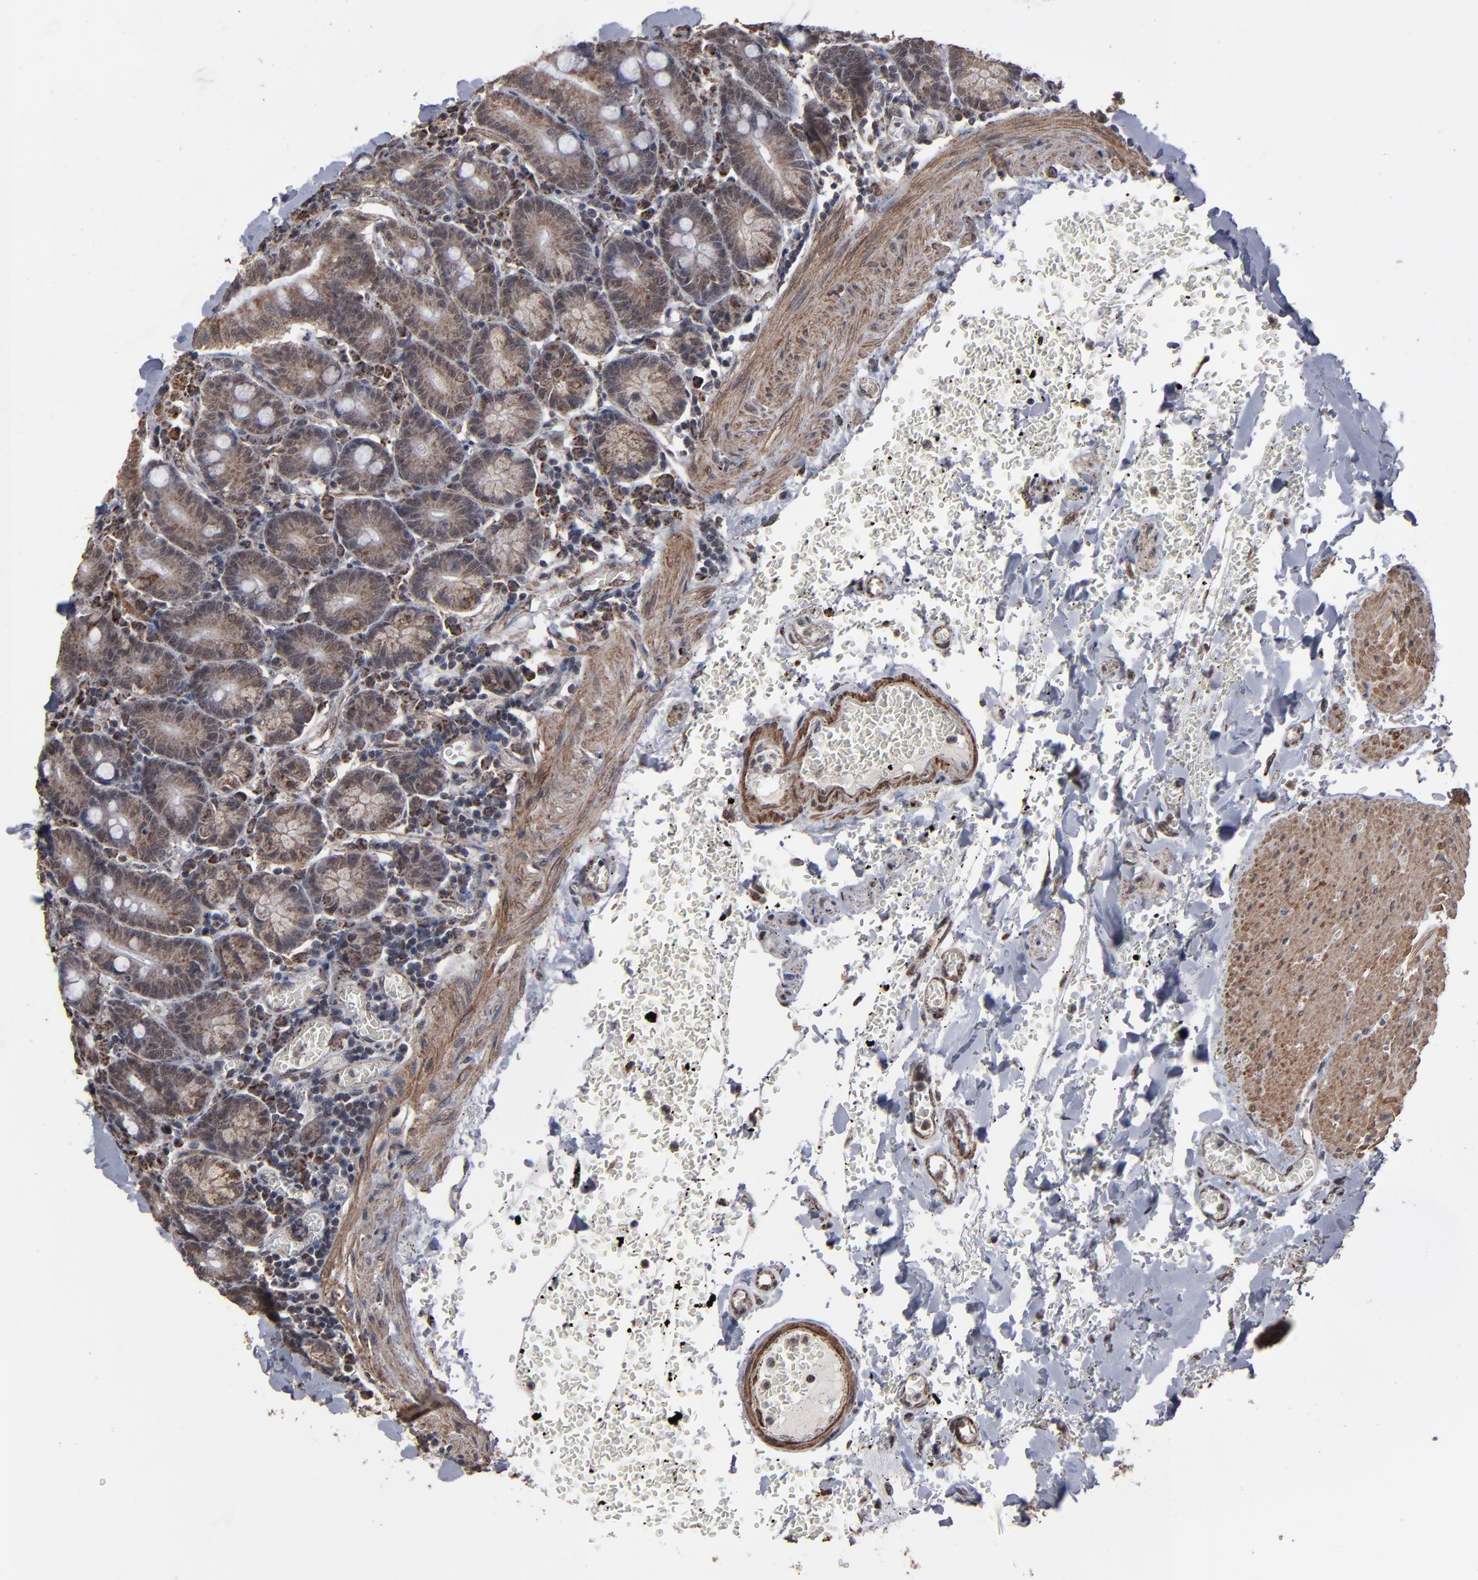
{"staining": {"intensity": "weak", "quantity": ">75%", "location": "cytoplasmic/membranous"}, "tissue": "small intestine", "cell_type": "Glandular cells", "image_type": "normal", "snomed": [{"axis": "morphology", "description": "Normal tissue, NOS"}, {"axis": "topography", "description": "Small intestine"}], "caption": "Small intestine stained for a protein (brown) shows weak cytoplasmic/membranous positive staining in about >75% of glandular cells.", "gene": "BNIP3", "patient": {"sex": "male", "age": 71}}